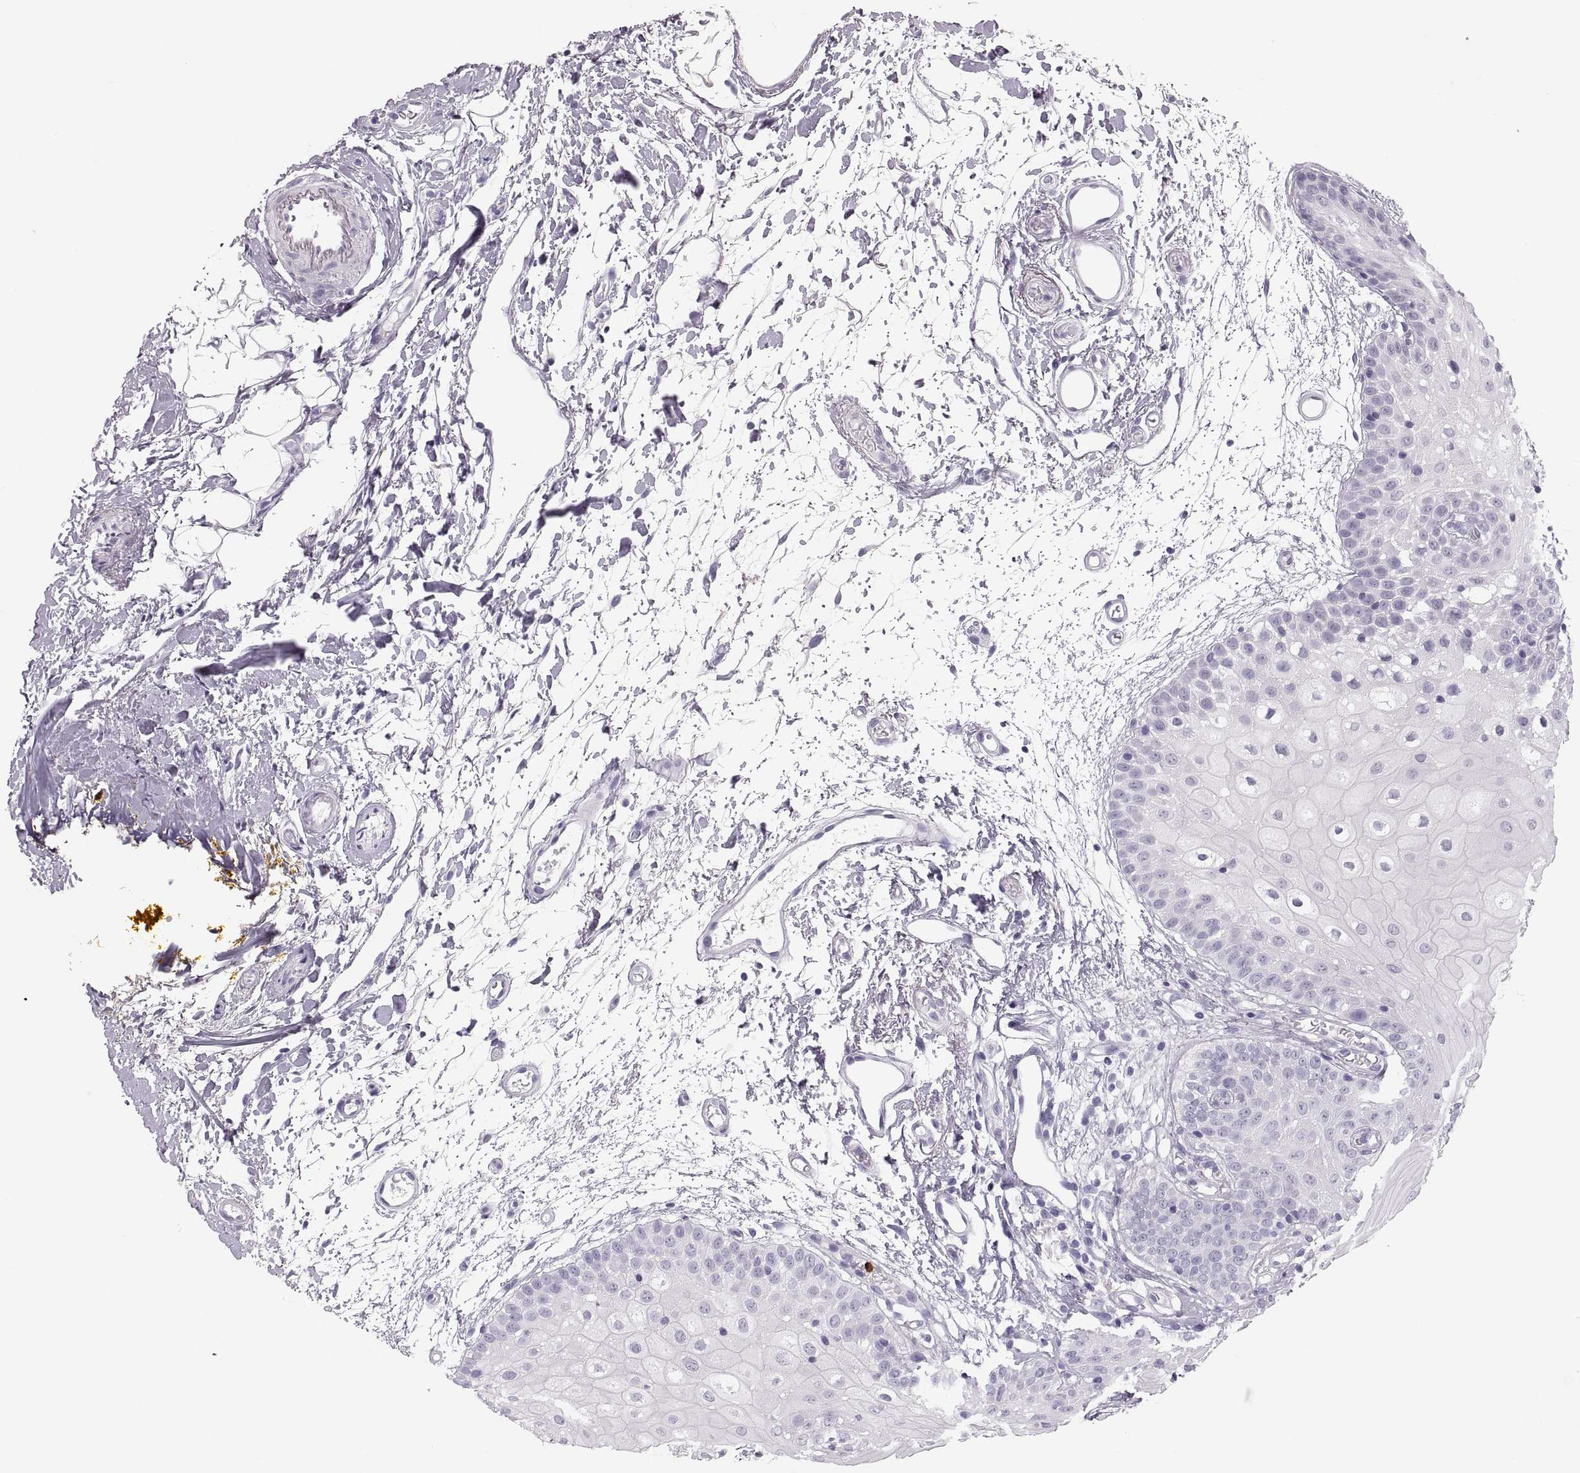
{"staining": {"intensity": "weak", "quantity": "25%-75%", "location": "cytoplasmic/membranous"}, "tissue": "oral mucosa", "cell_type": "Squamous epithelial cells", "image_type": "normal", "snomed": [{"axis": "morphology", "description": "Normal tissue, NOS"}, {"axis": "morphology", "description": "Squamous cell carcinoma, NOS"}, {"axis": "topography", "description": "Oral tissue"}, {"axis": "topography", "description": "Head-Neck"}], "caption": "Immunohistochemical staining of benign human oral mucosa demonstrates low levels of weak cytoplasmic/membranous staining in about 25%-75% of squamous epithelial cells.", "gene": "MILR1", "patient": {"sex": "female", "age": 75}}